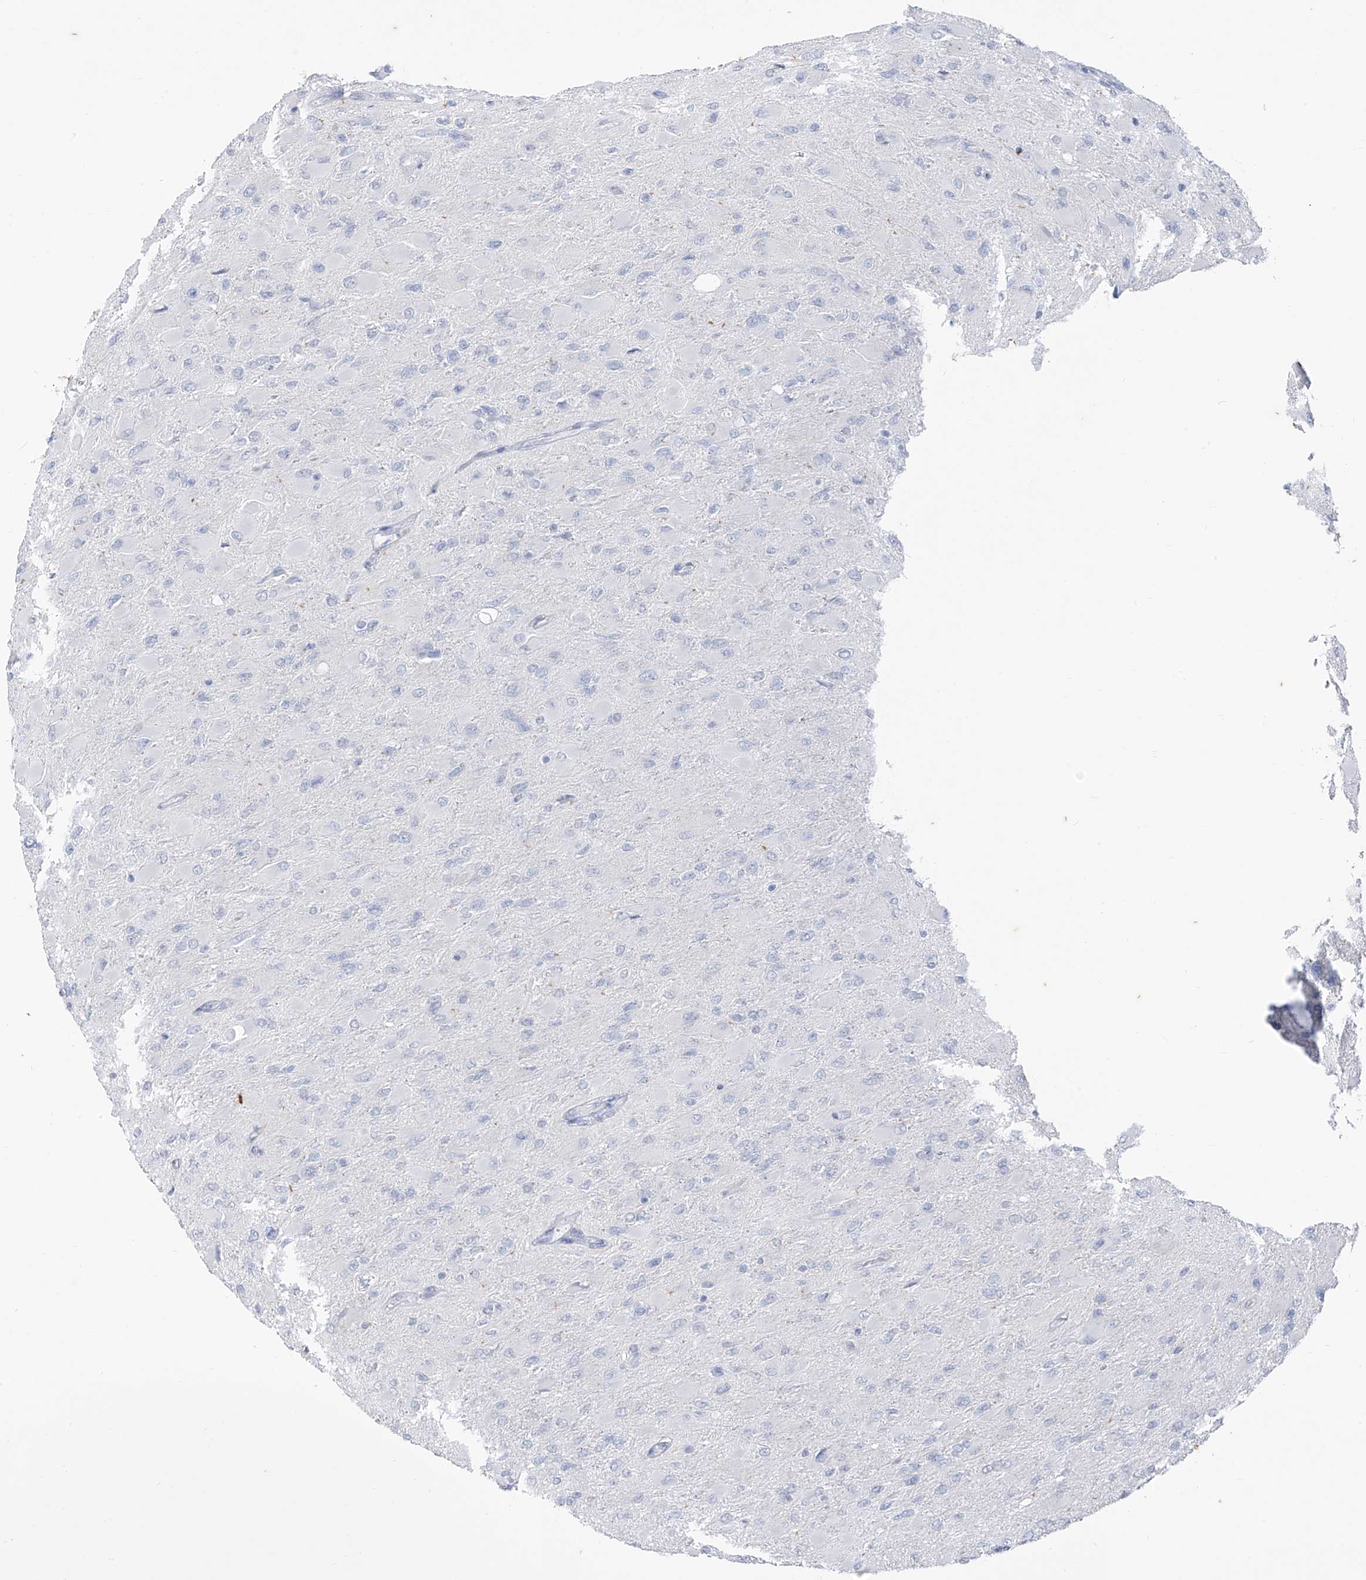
{"staining": {"intensity": "negative", "quantity": "none", "location": "none"}, "tissue": "glioma", "cell_type": "Tumor cells", "image_type": "cancer", "snomed": [{"axis": "morphology", "description": "Glioma, malignant, High grade"}, {"axis": "topography", "description": "Cerebral cortex"}], "caption": "Histopathology image shows no significant protein expression in tumor cells of glioma.", "gene": "CX3CR1", "patient": {"sex": "female", "age": 36}}